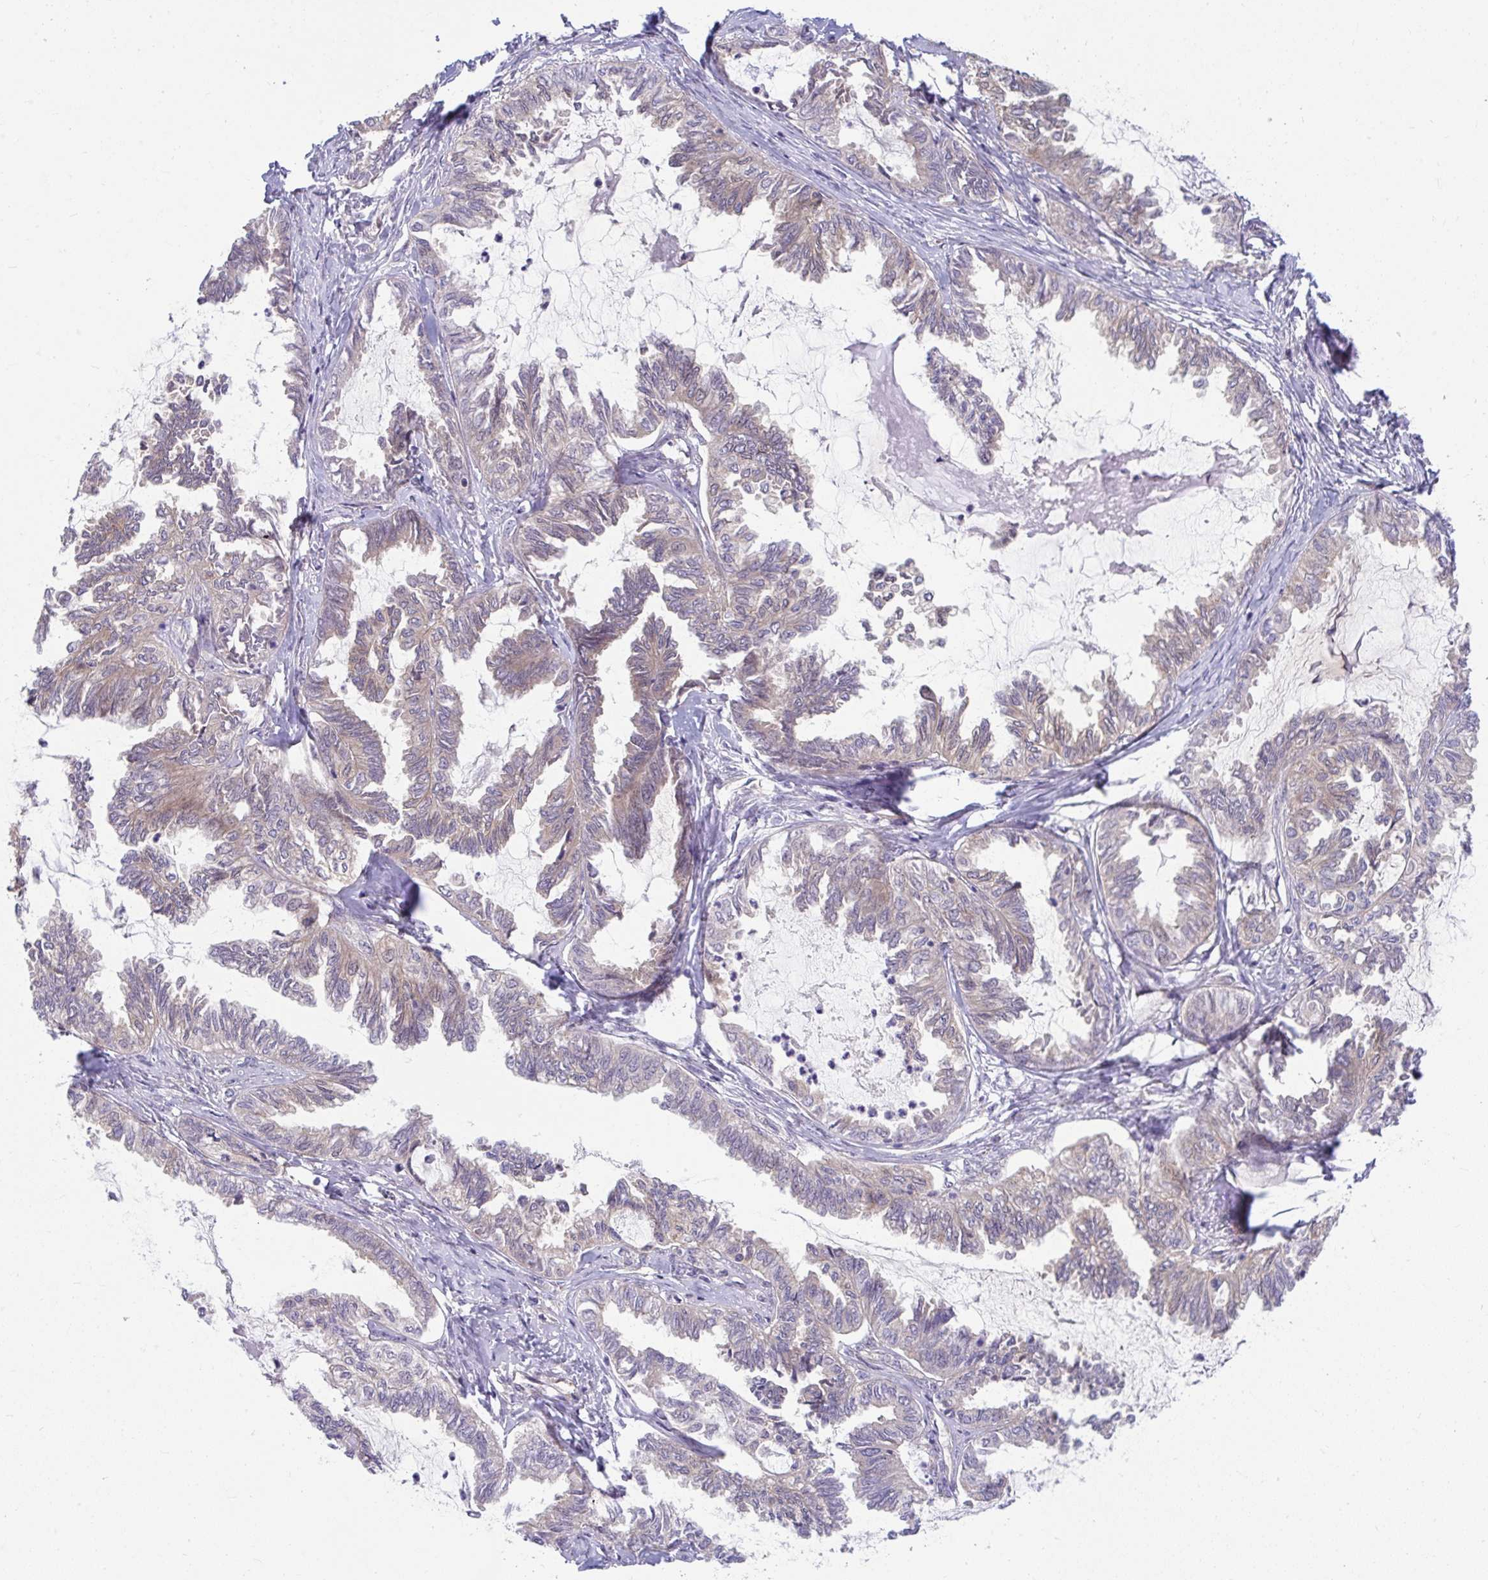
{"staining": {"intensity": "moderate", "quantity": "25%-75%", "location": "cytoplasmic/membranous"}, "tissue": "ovarian cancer", "cell_type": "Tumor cells", "image_type": "cancer", "snomed": [{"axis": "morphology", "description": "Carcinoma, endometroid"}, {"axis": "topography", "description": "Ovary"}], "caption": "Human endometroid carcinoma (ovarian) stained with a brown dye displays moderate cytoplasmic/membranous positive positivity in about 25%-75% of tumor cells.", "gene": "PCDHB7", "patient": {"sex": "female", "age": 70}}